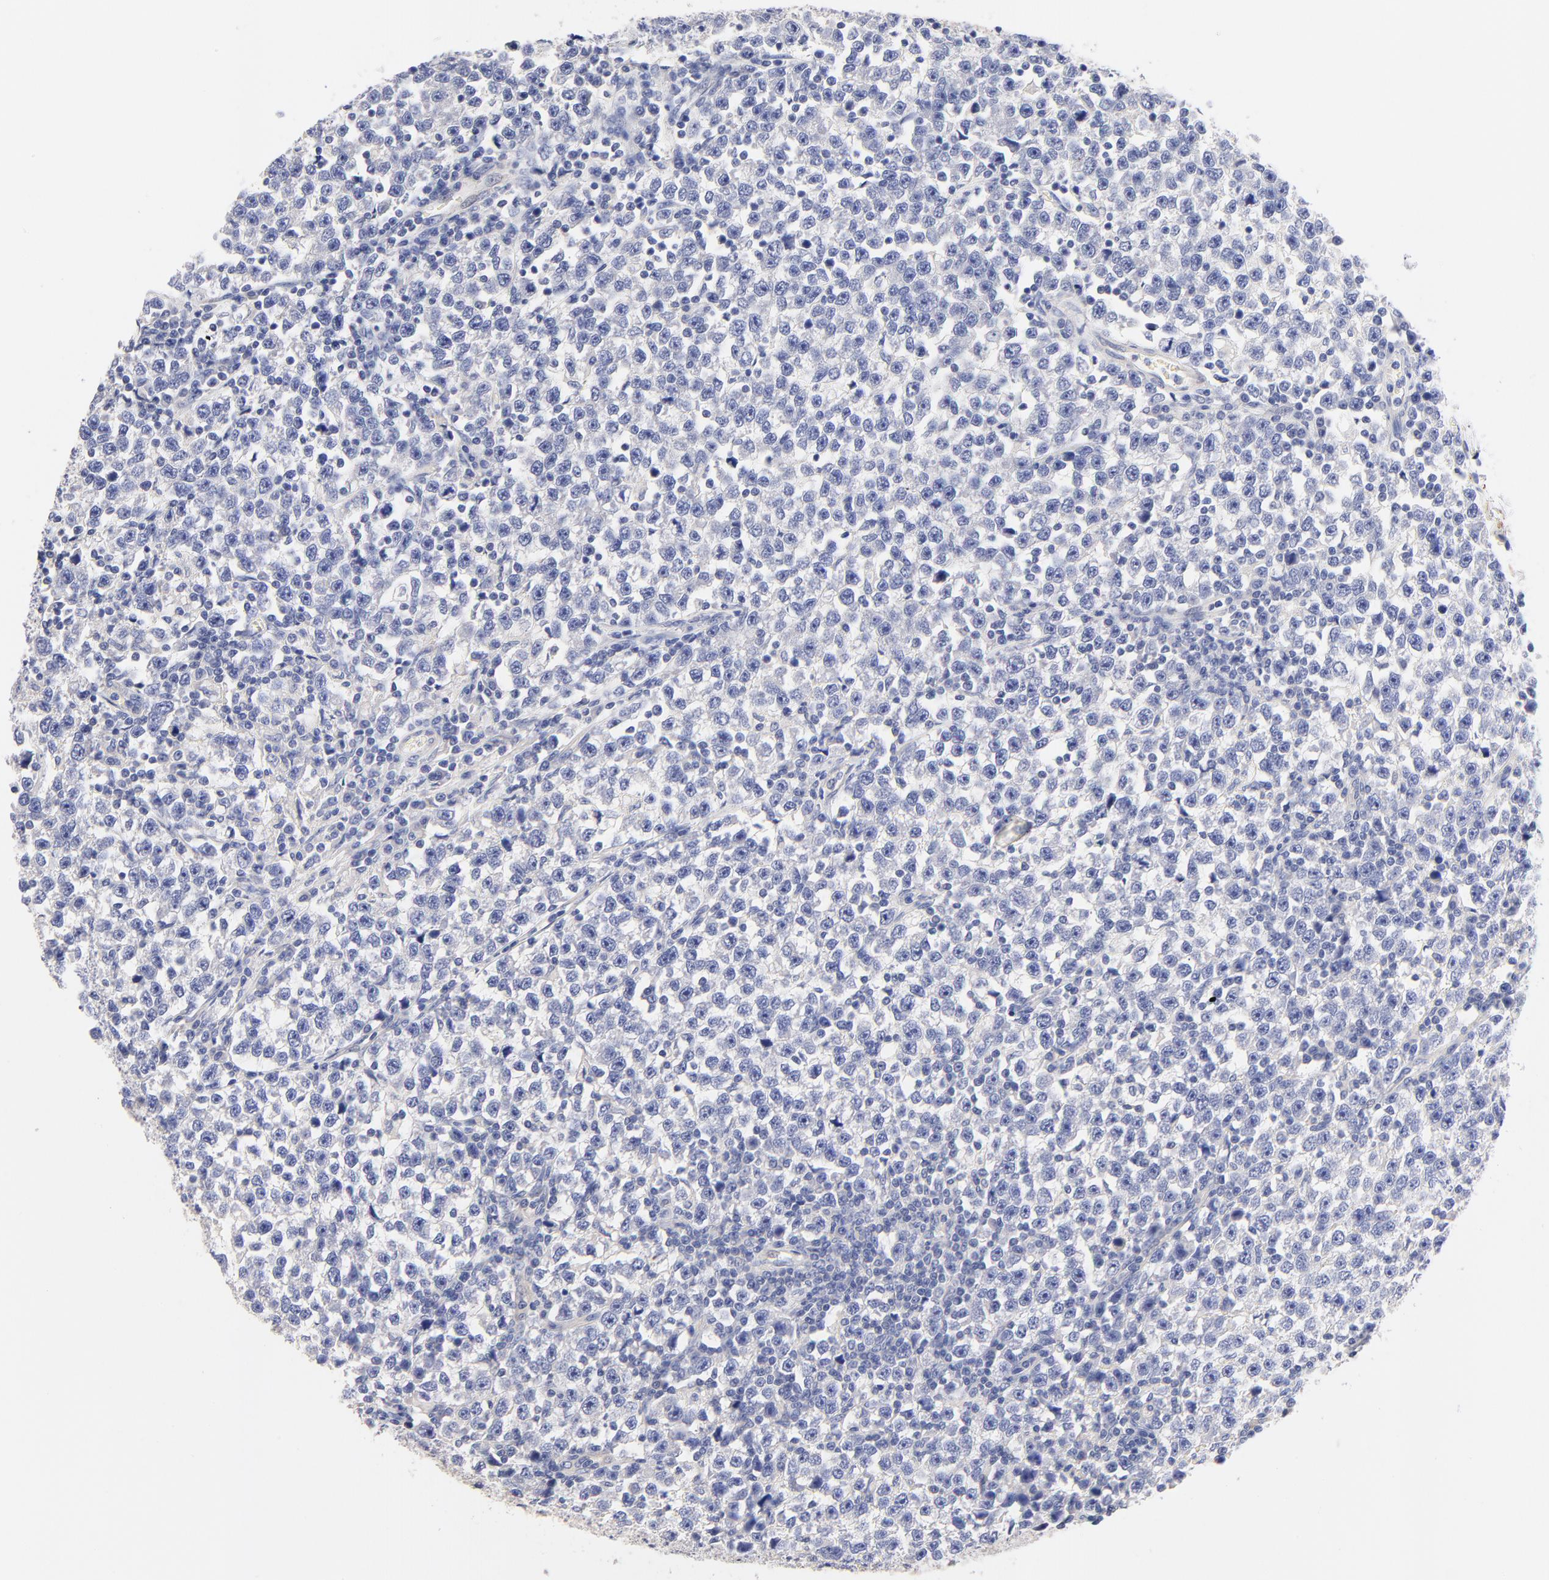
{"staining": {"intensity": "negative", "quantity": "none", "location": "none"}, "tissue": "testis cancer", "cell_type": "Tumor cells", "image_type": "cancer", "snomed": [{"axis": "morphology", "description": "Seminoma, NOS"}, {"axis": "topography", "description": "Testis"}], "caption": "Human testis seminoma stained for a protein using immunohistochemistry shows no staining in tumor cells.", "gene": "HS3ST1", "patient": {"sex": "male", "age": 43}}